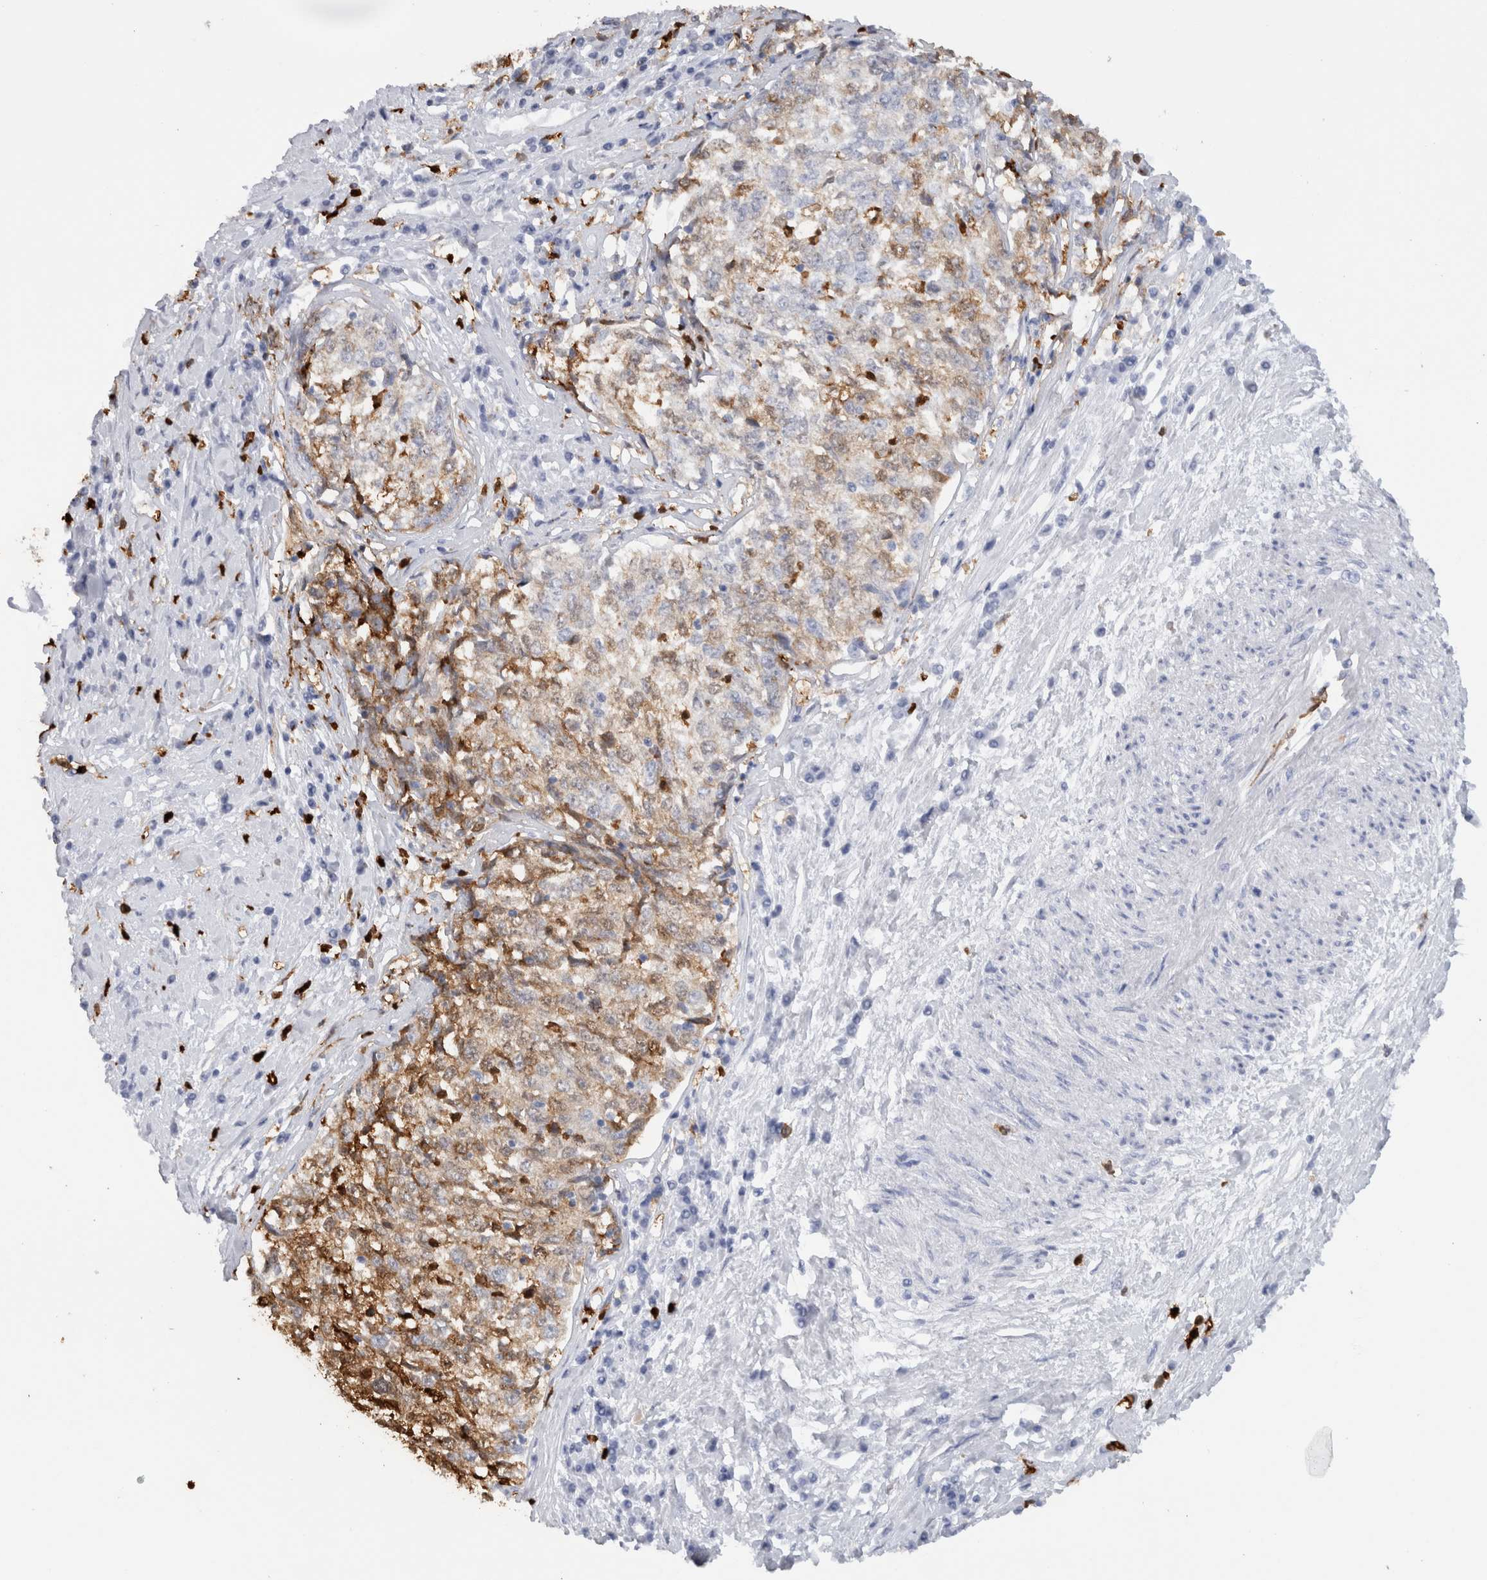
{"staining": {"intensity": "moderate", "quantity": "25%-75%", "location": "cytoplasmic/membranous"}, "tissue": "cervical cancer", "cell_type": "Tumor cells", "image_type": "cancer", "snomed": [{"axis": "morphology", "description": "Squamous cell carcinoma, NOS"}, {"axis": "topography", "description": "Cervix"}], "caption": "Protein staining demonstrates moderate cytoplasmic/membranous expression in approximately 25%-75% of tumor cells in cervical squamous cell carcinoma.", "gene": "S100A8", "patient": {"sex": "female", "age": 57}}